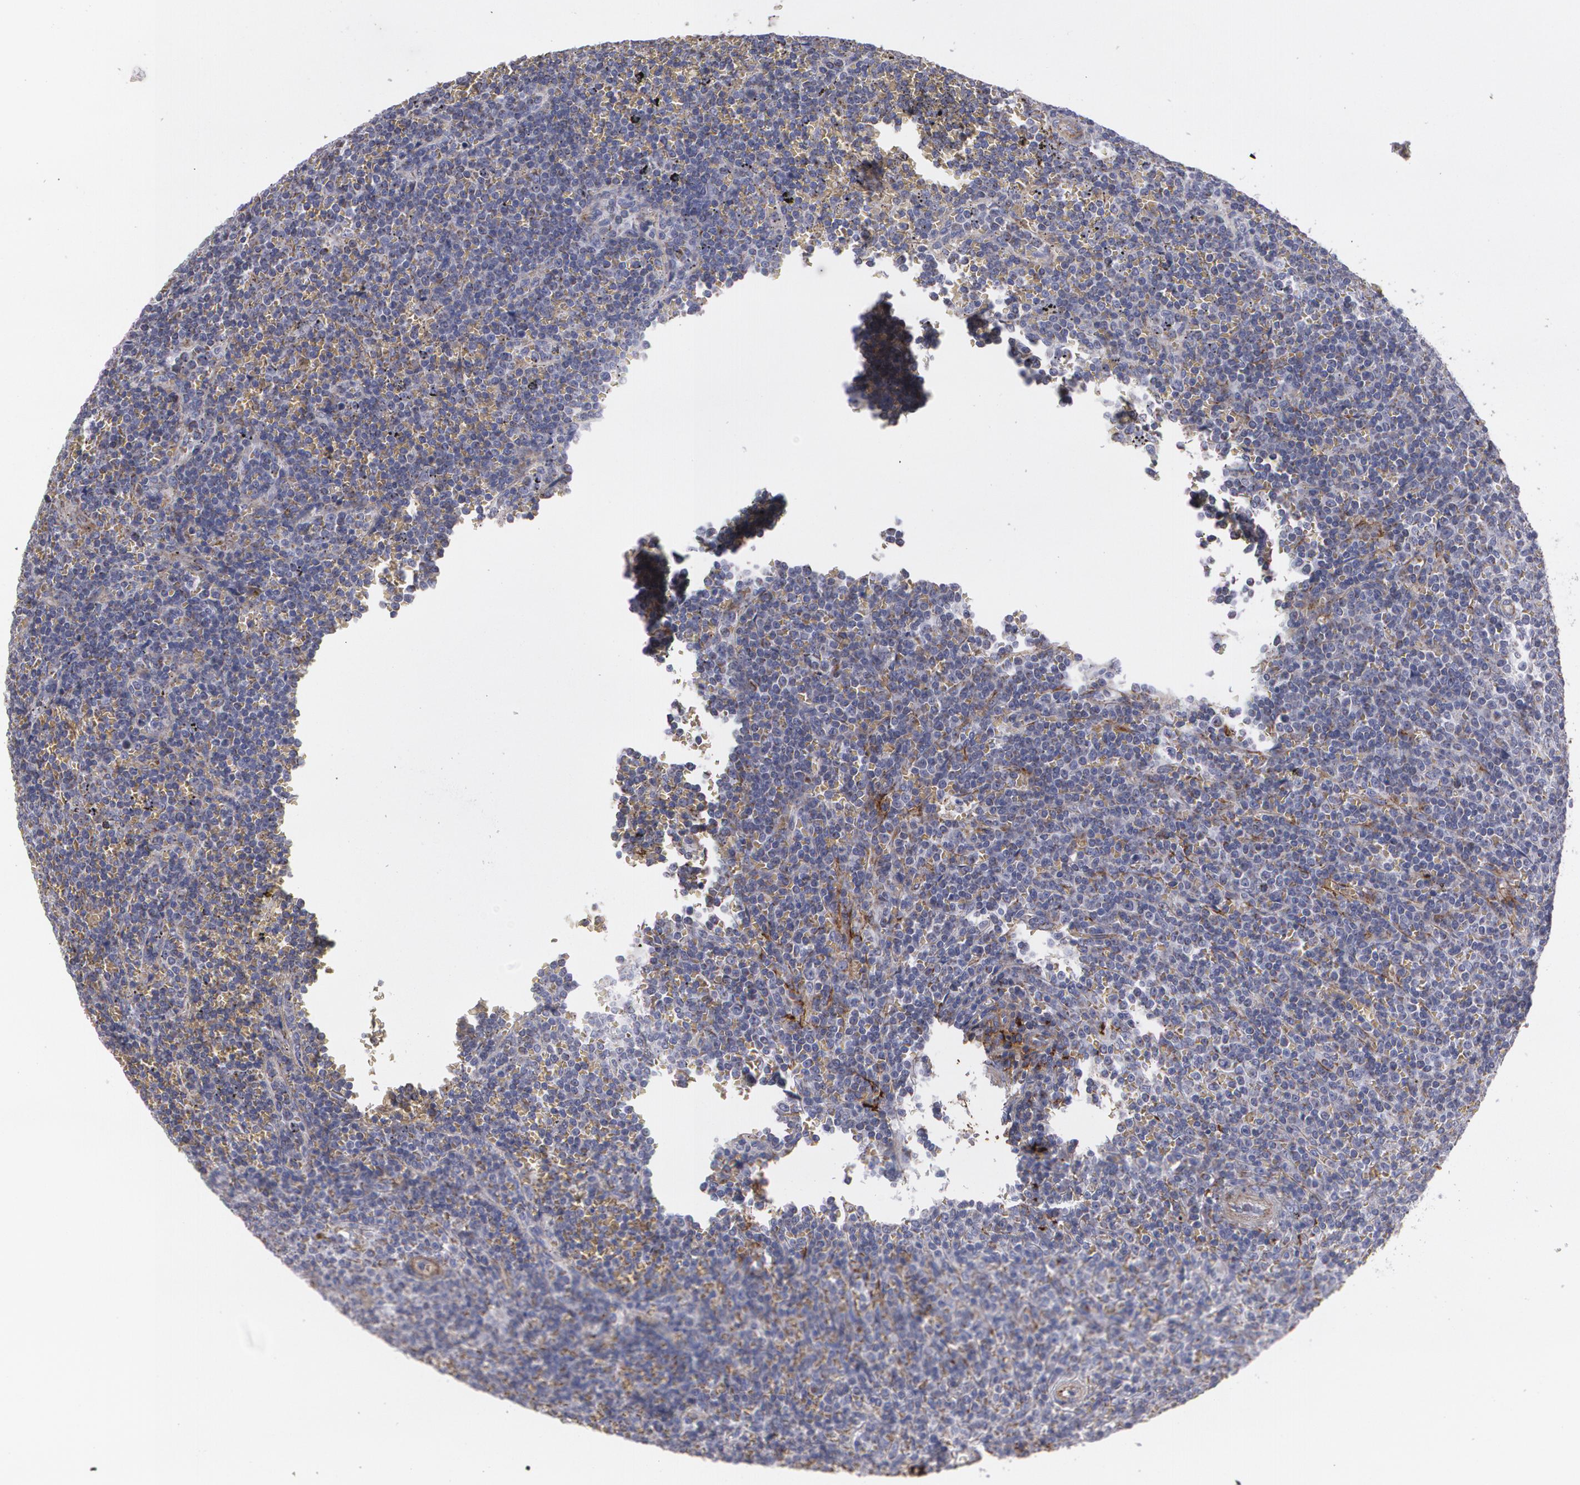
{"staining": {"intensity": "weak", "quantity": "<25%", "location": "cytoplasmic/membranous"}, "tissue": "lymphoma", "cell_type": "Tumor cells", "image_type": "cancer", "snomed": [{"axis": "morphology", "description": "Malignant lymphoma, non-Hodgkin's type, Low grade"}, {"axis": "topography", "description": "Spleen"}], "caption": "IHC of lymphoma shows no positivity in tumor cells.", "gene": "FBLN1", "patient": {"sex": "male", "age": 80}}